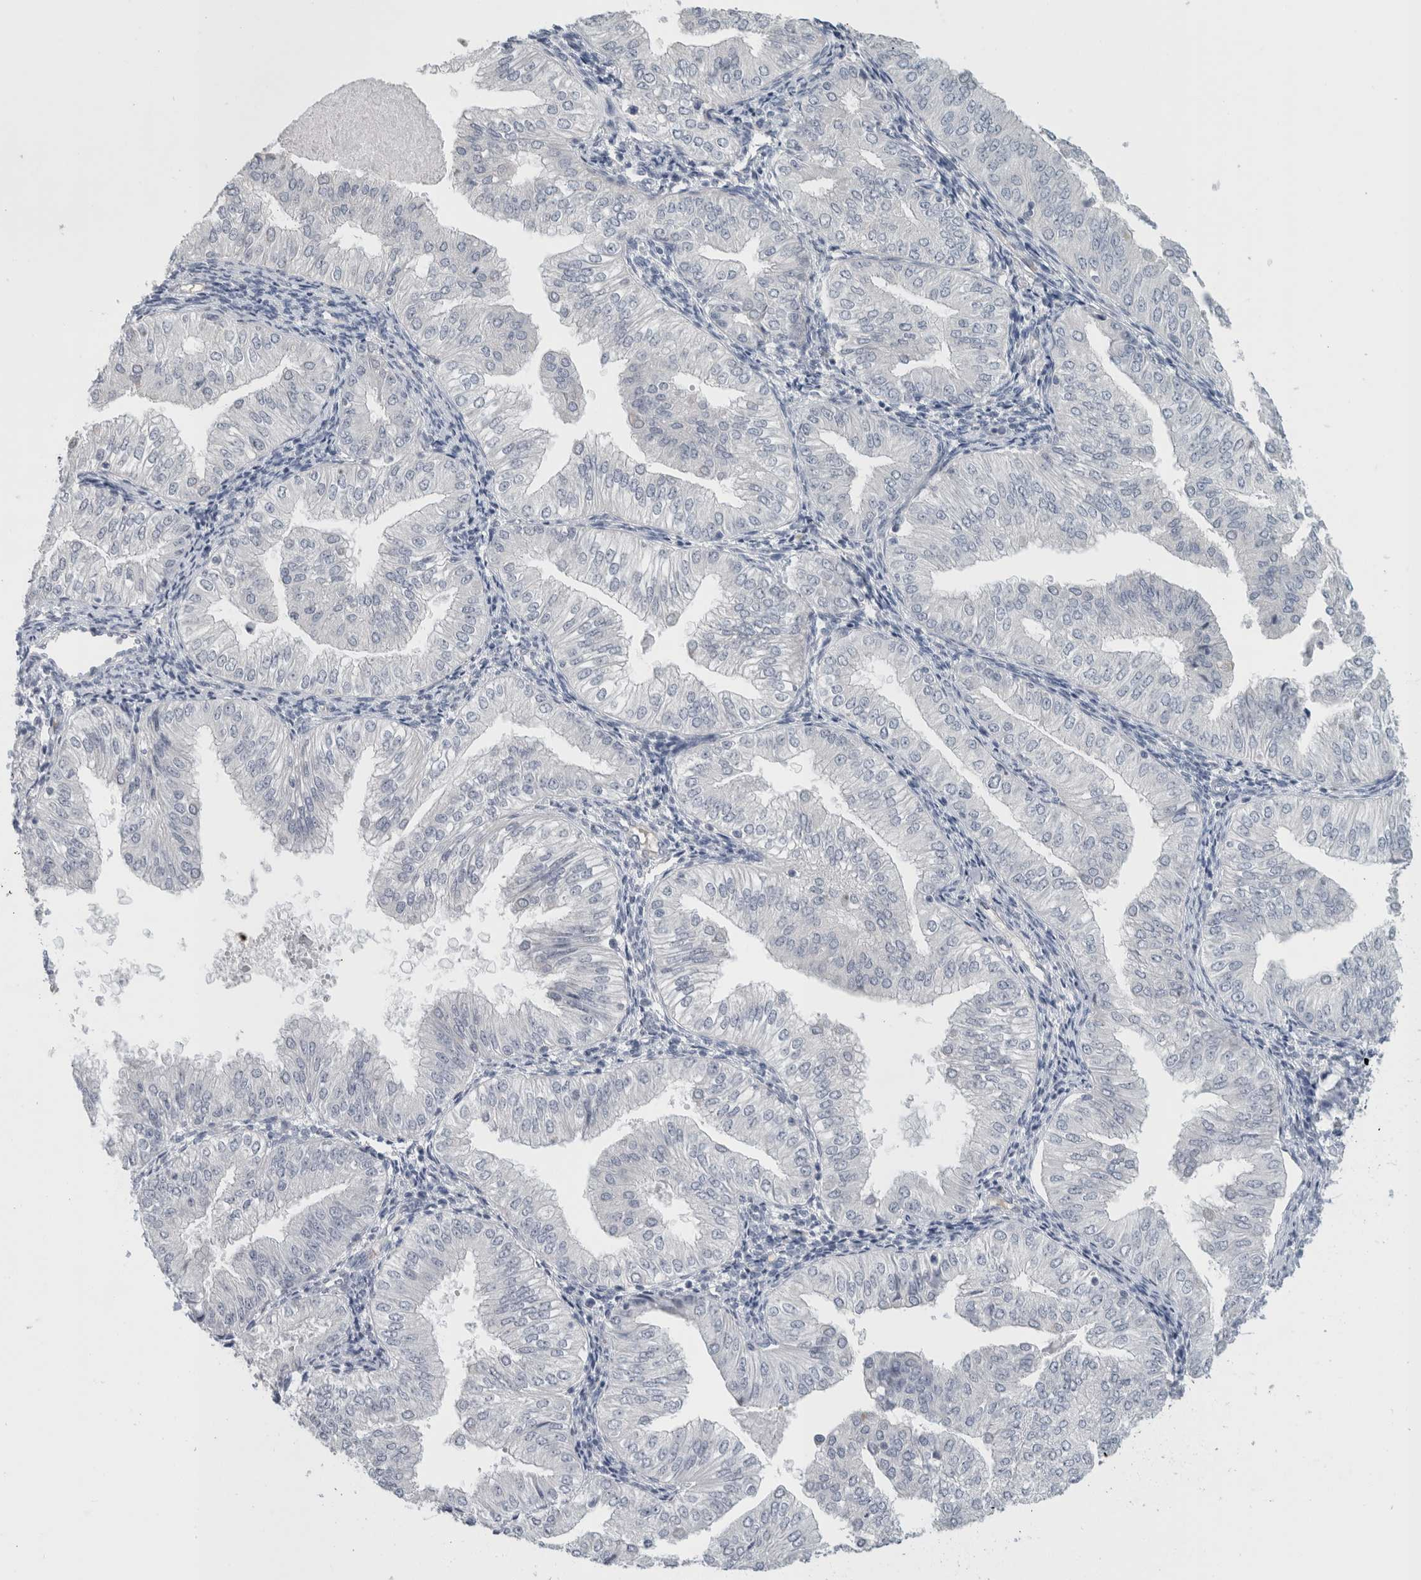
{"staining": {"intensity": "negative", "quantity": "none", "location": "none"}, "tissue": "endometrial cancer", "cell_type": "Tumor cells", "image_type": "cancer", "snomed": [{"axis": "morphology", "description": "Normal tissue, NOS"}, {"axis": "morphology", "description": "Adenocarcinoma, NOS"}, {"axis": "topography", "description": "Endometrium"}], "caption": "IHC of human adenocarcinoma (endometrial) shows no expression in tumor cells.", "gene": "FMR1NB", "patient": {"sex": "female", "age": 53}}